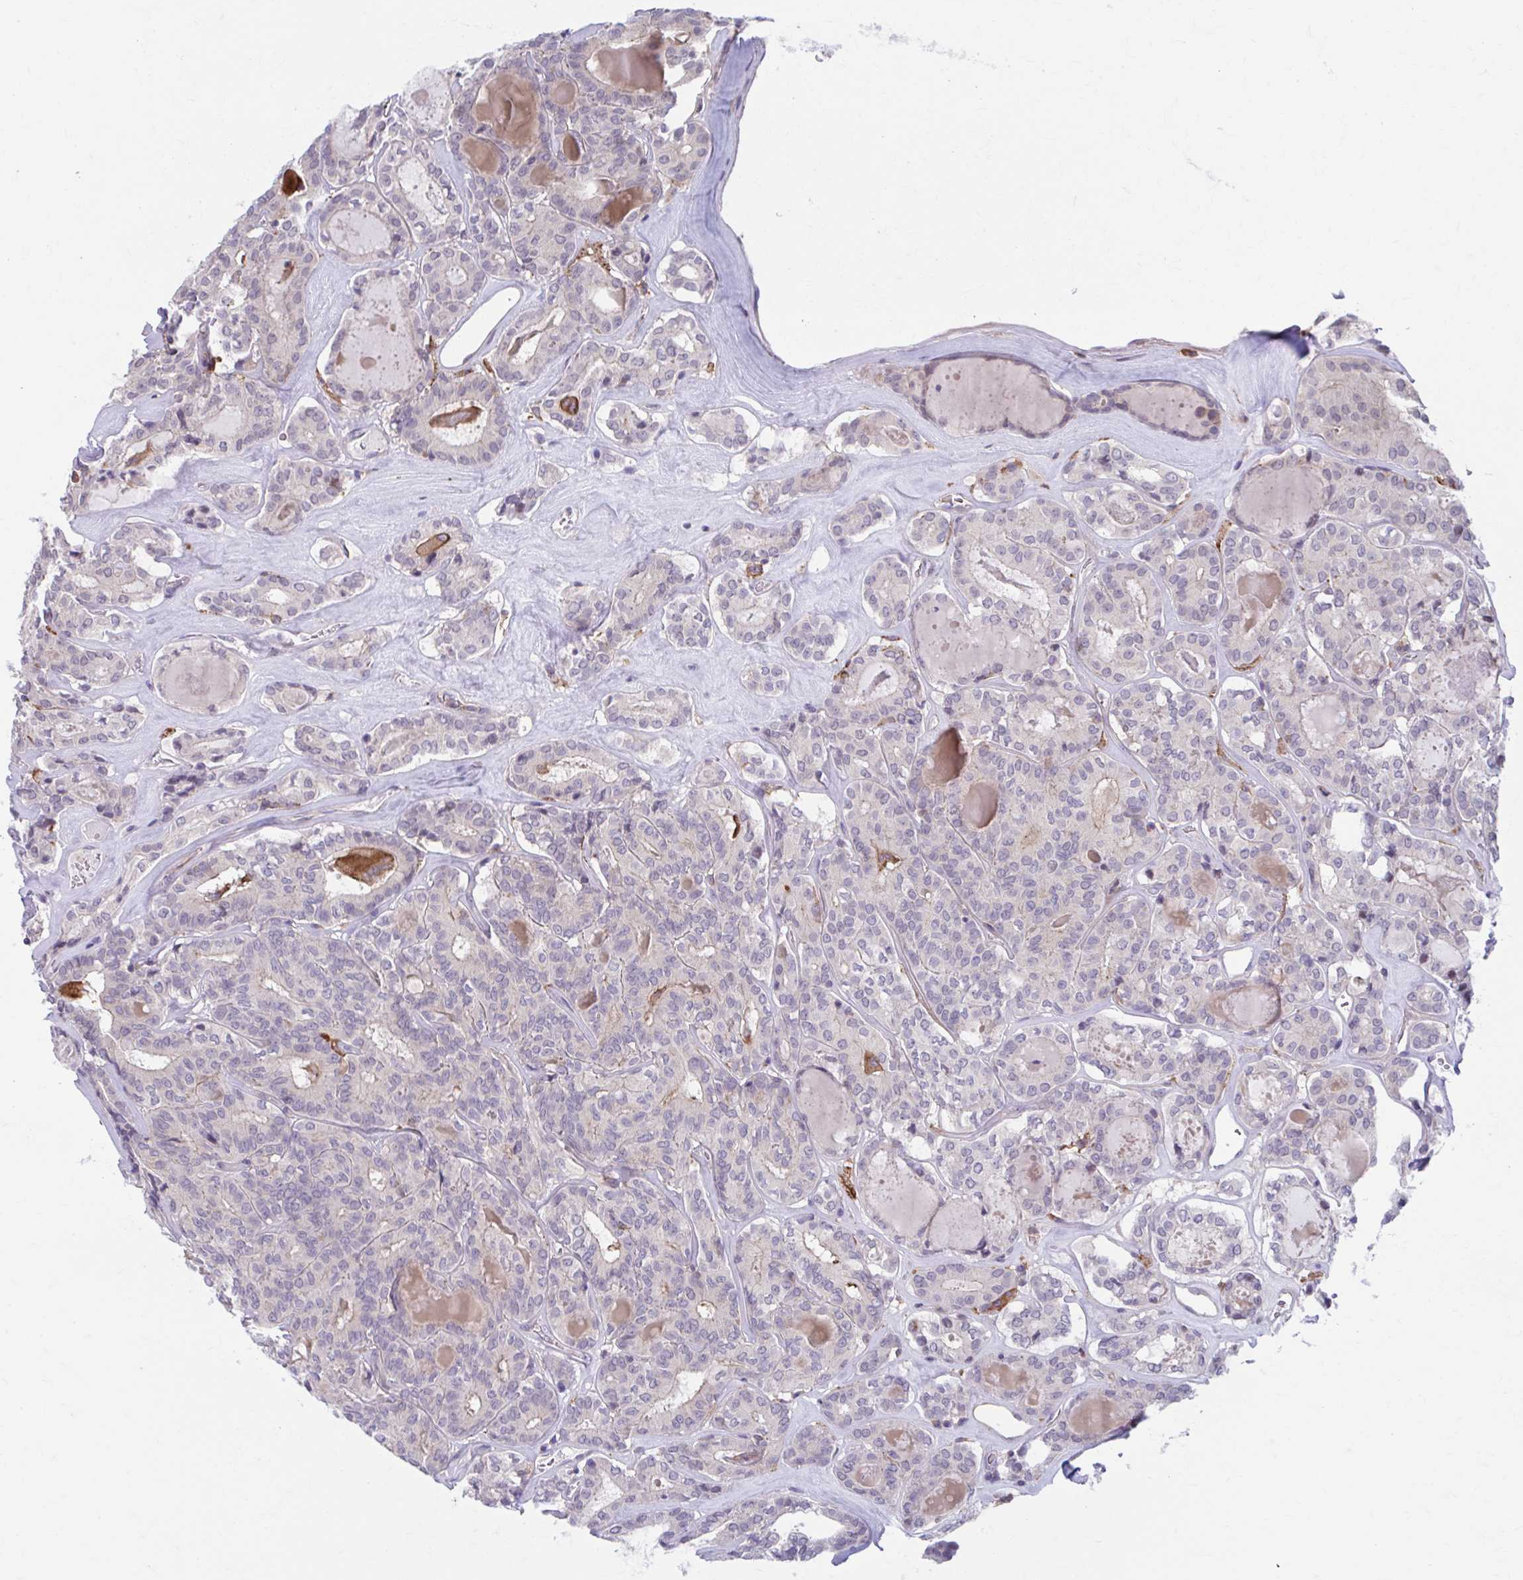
{"staining": {"intensity": "negative", "quantity": "none", "location": "none"}, "tissue": "thyroid cancer", "cell_type": "Tumor cells", "image_type": "cancer", "snomed": [{"axis": "morphology", "description": "Papillary adenocarcinoma, NOS"}, {"axis": "topography", "description": "Thyroid gland"}], "caption": "Immunohistochemical staining of thyroid cancer (papillary adenocarcinoma) displays no significant staining in tumor cells.", "gene": "ADAT3", "patient": {"sex": "female", "age": 72}}